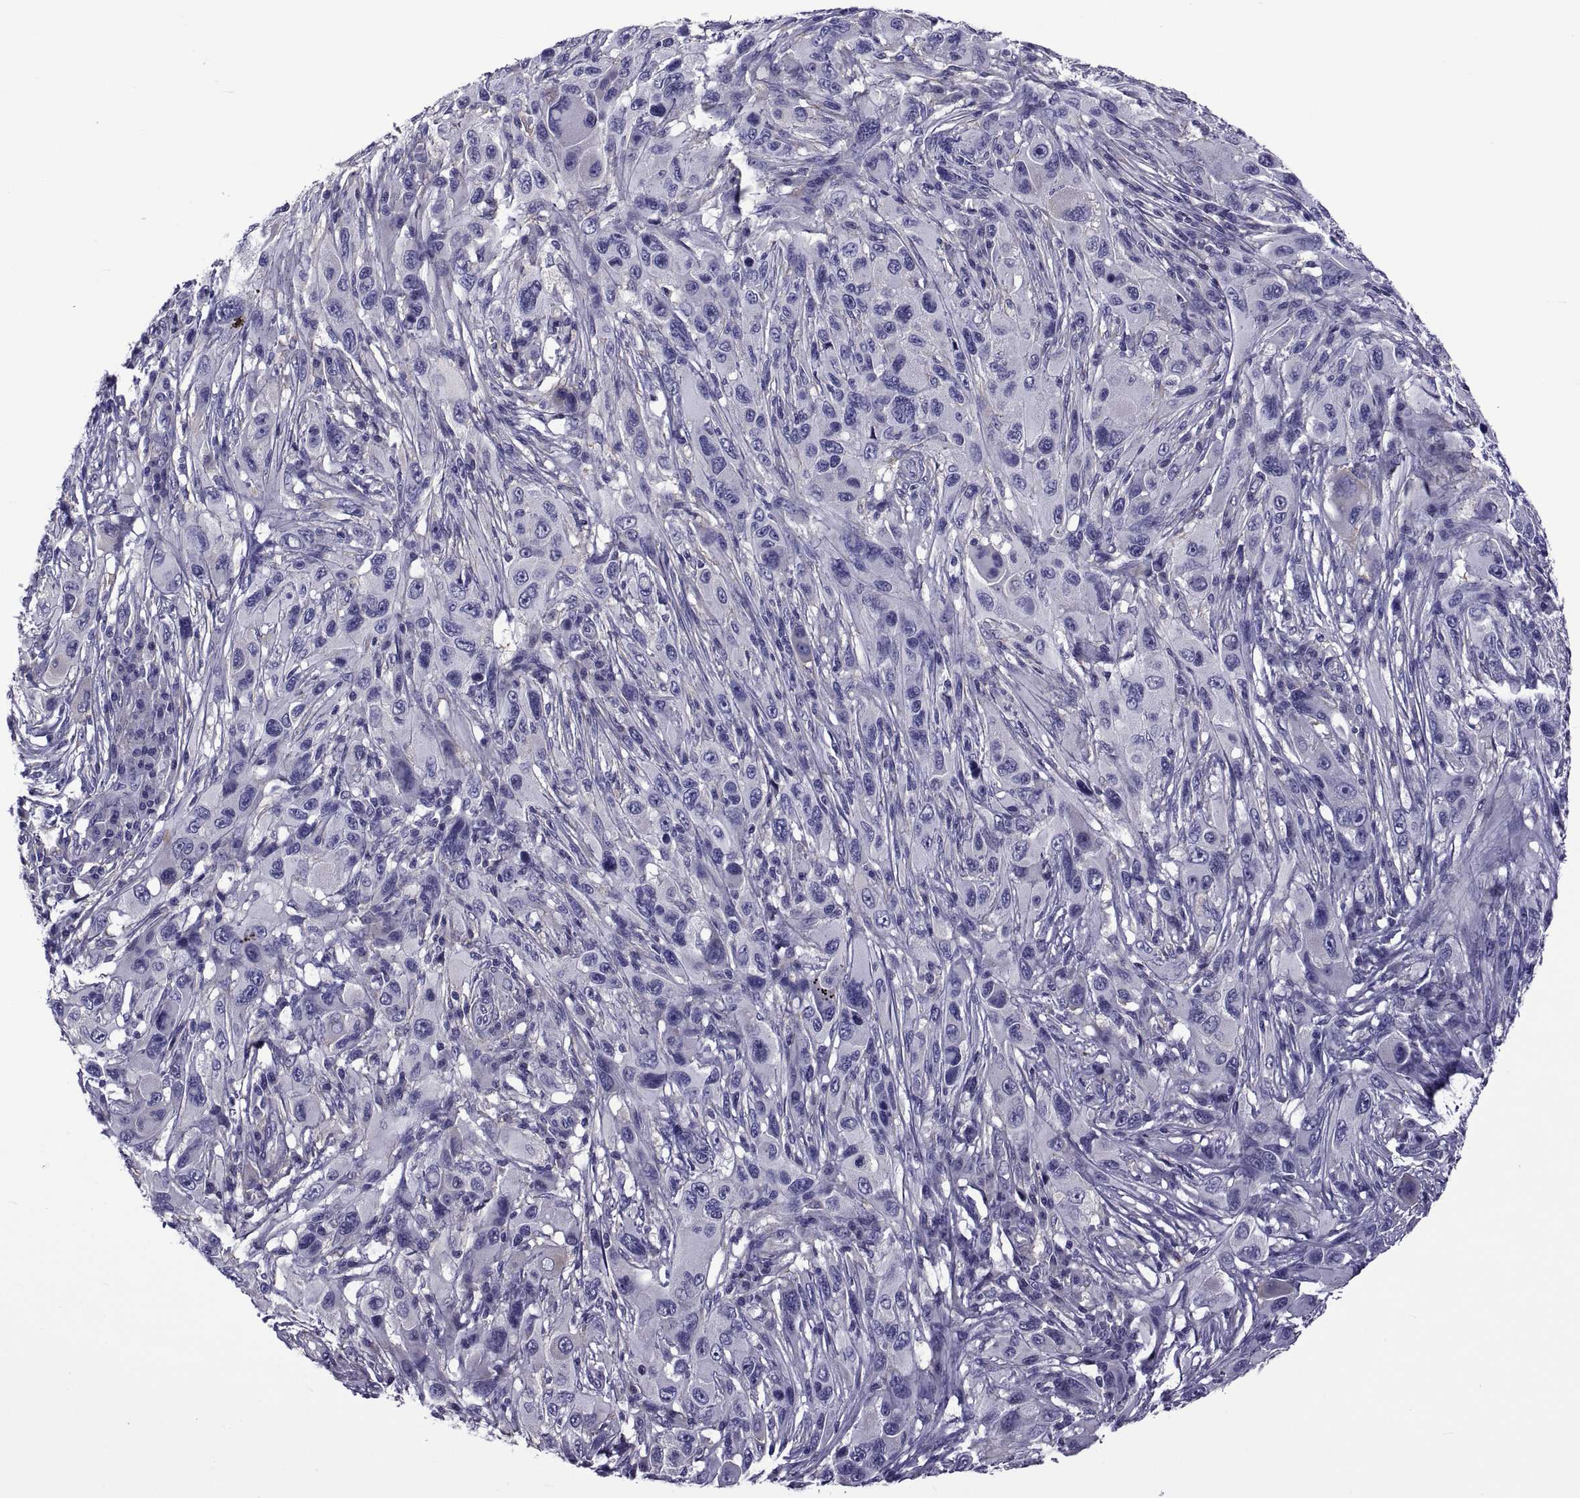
{"staining": {"intensity": "negative", "quantity": "none", "location": "none"}, "tissue": "melanoma", "cell_type": "Tumor cells", "image_type": "cancer", "snomed": [{"axis": "morphology", "description": "Malignant melanoma, NOS"}, {"axis": "topography", "description": "Skin"}], "caption": "Tumor cells are negative for protein expression in human melanoma.", "gene": "TMC3", "patient": {"sex": "male", "age": 53}}